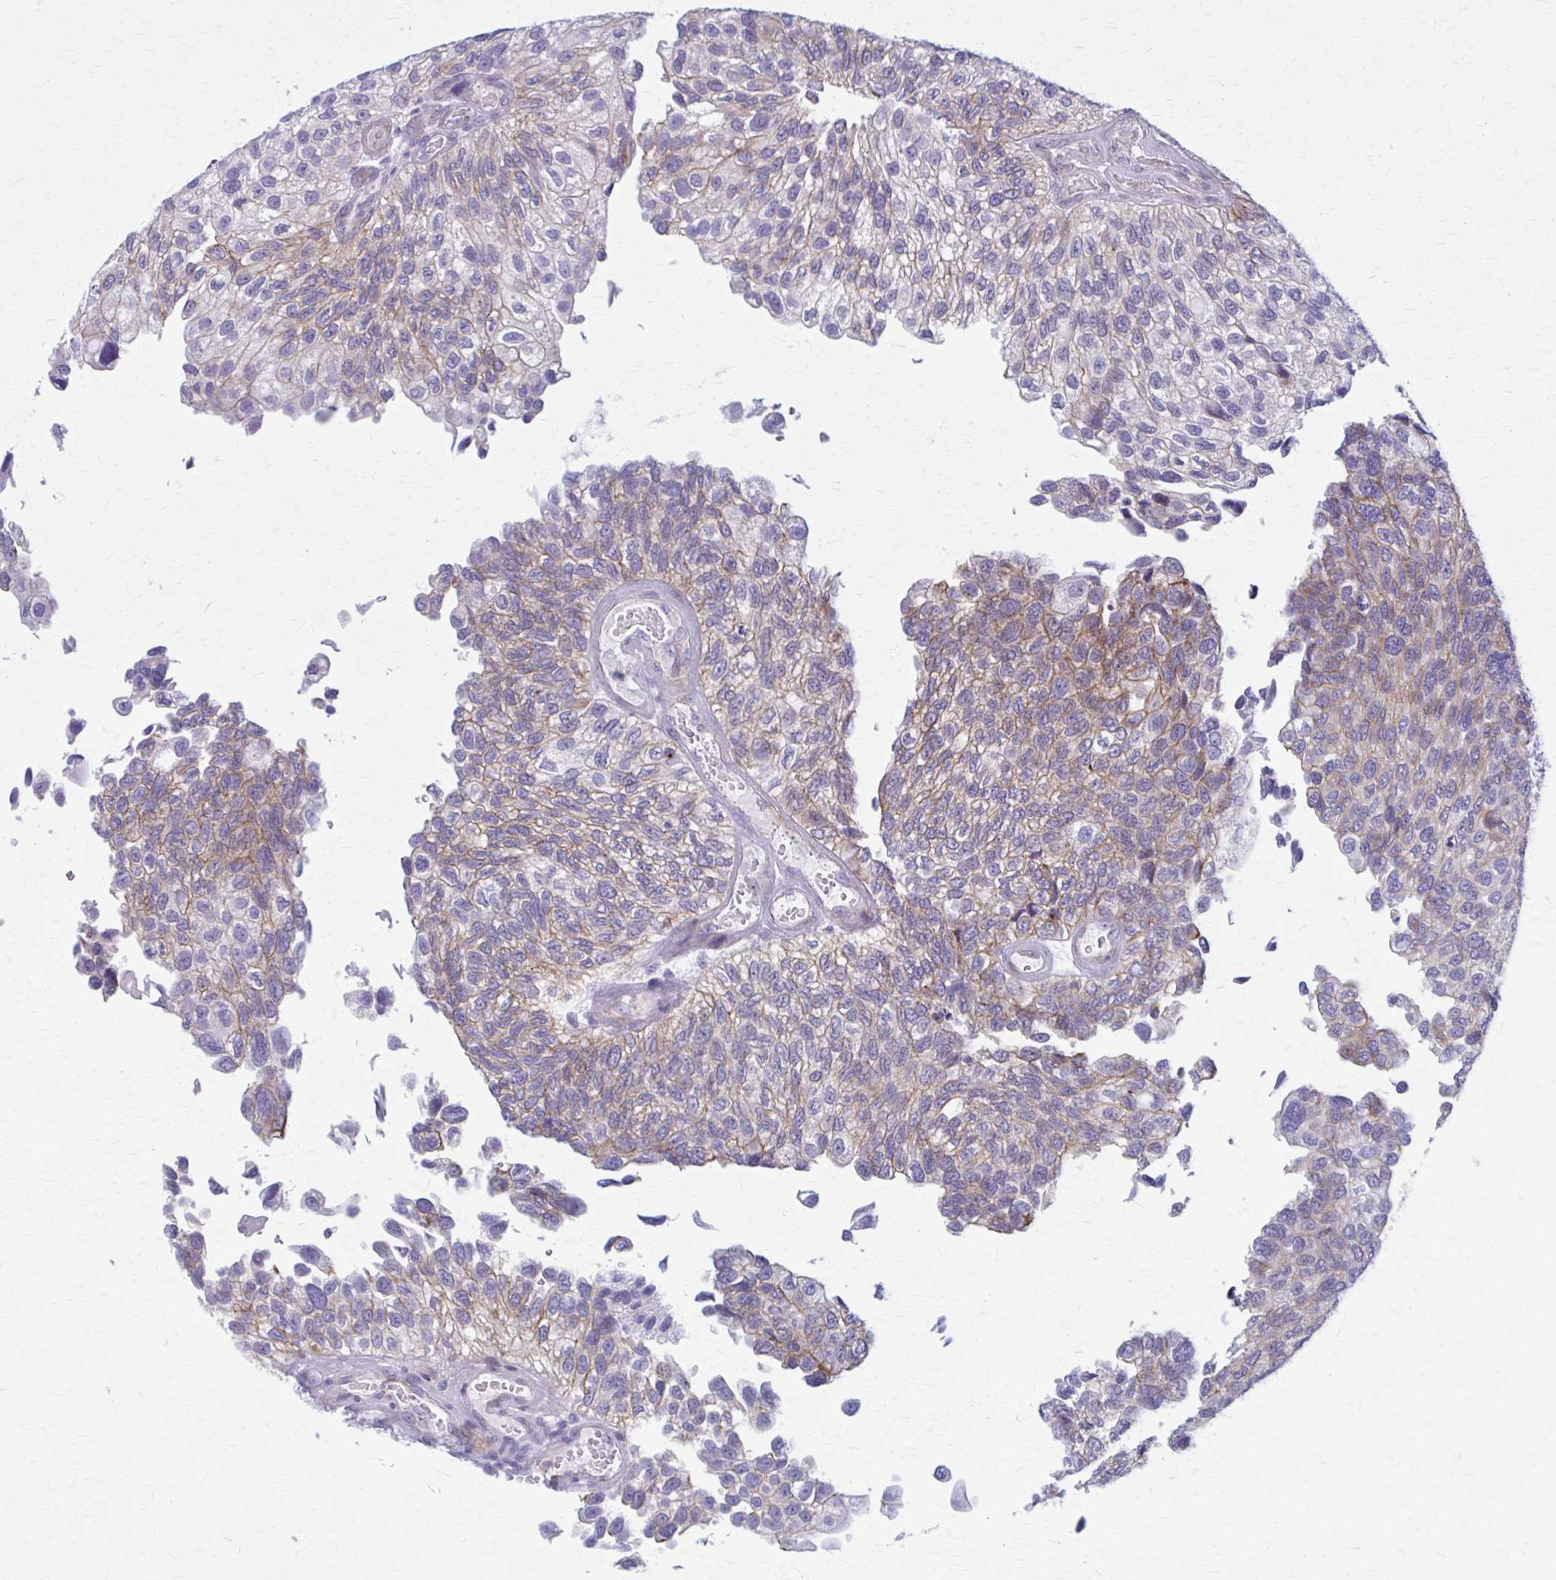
{"staining": {"intensity": "weak", "quantity": "25%-75%", "location": "cytoplasmic/membranous"}, "tissue": "urothelial cancer", "cell_type": "Tumor cells", "image_type": "cancer", "snomed": [{"axis": "morphology", "description": "Urothelial carcinoma, NOS"}, {"axis": "topography", "description": "Urinary bladder"}], "caption": "Brown immunohistochemical staining in human urothelial cancer reveals weak cytoplasmic/membranous staining in about 25%-75% of tumor cells.", "gene": "PEDS1", "patient": {"sex": "male", "age": 87}}